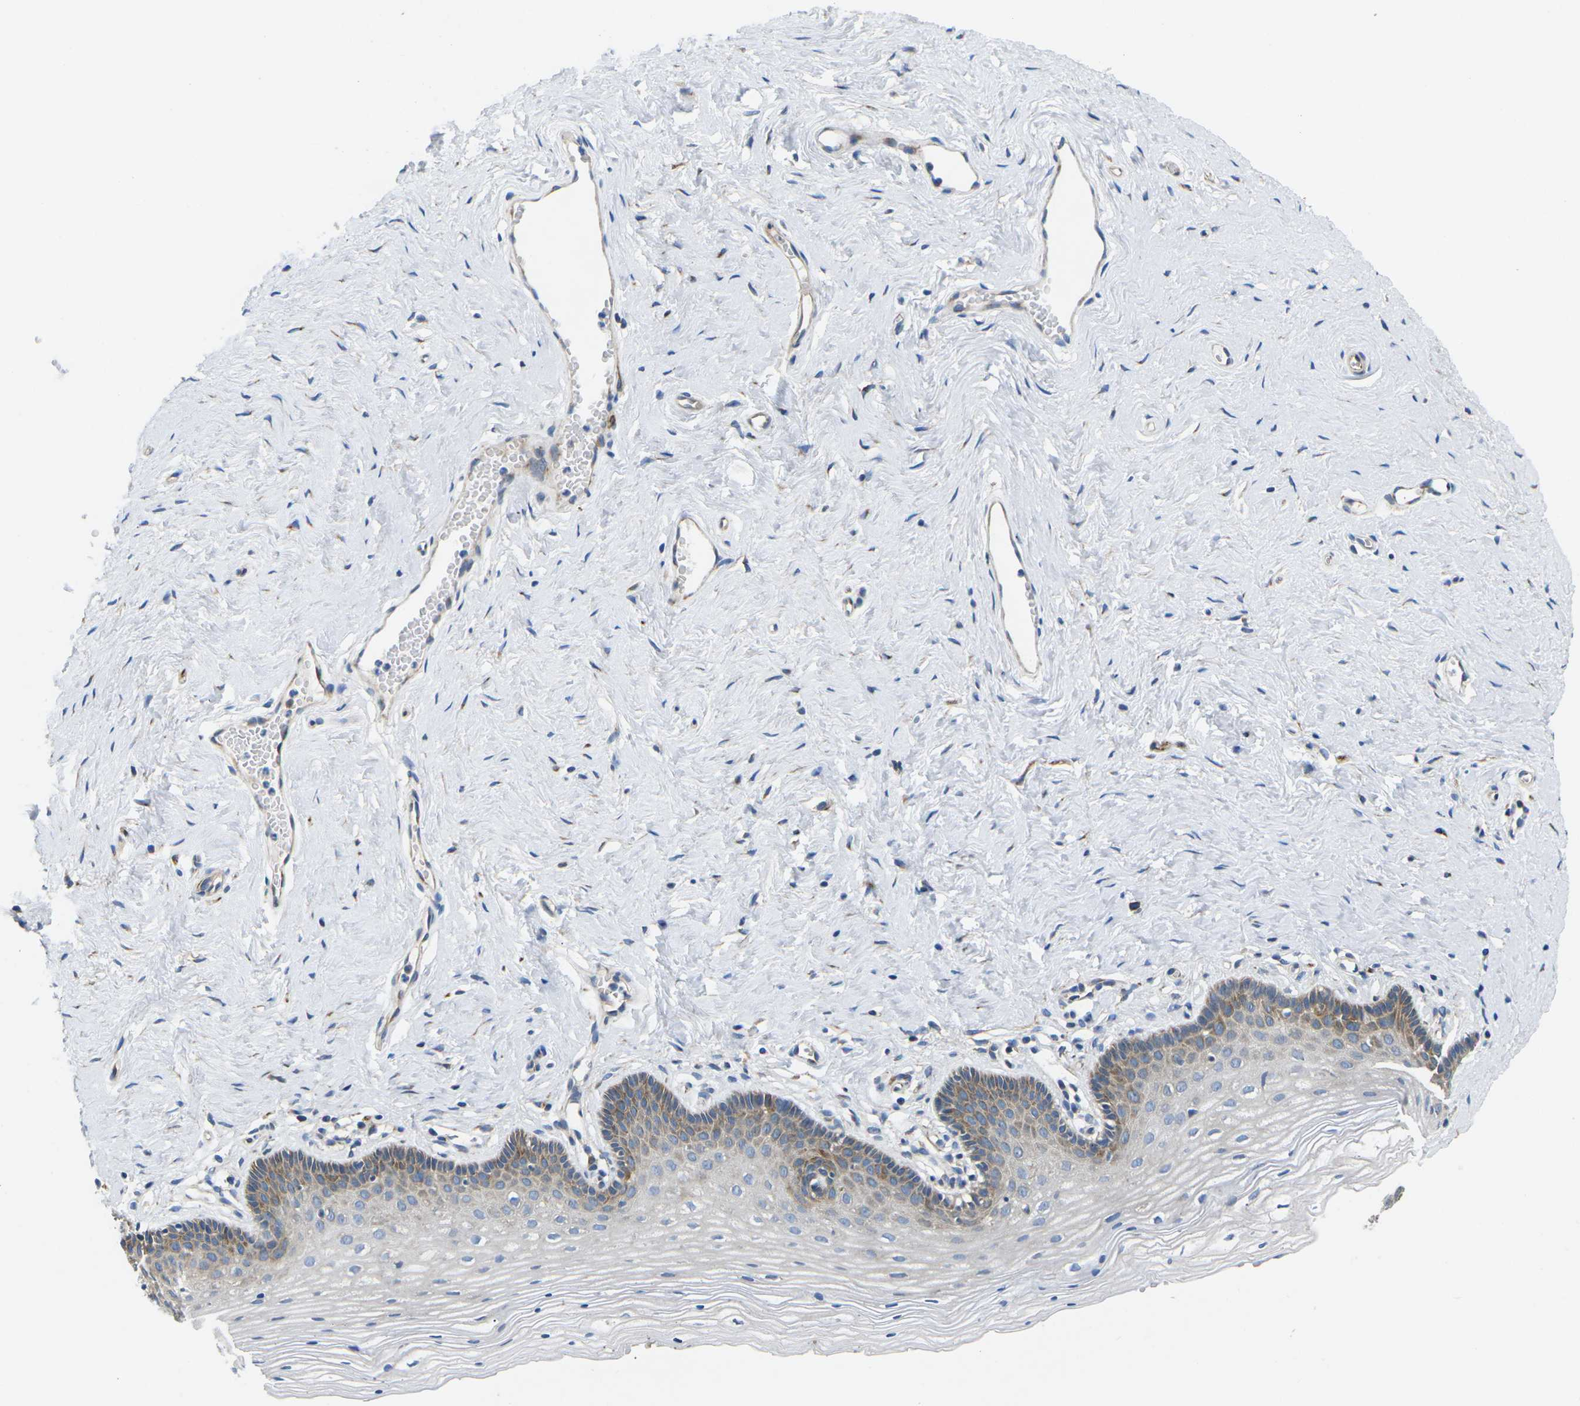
{"staining": {"intensity": "moderate", "quantity": "<25%", "location": "cytoplasmic/membranous"}, "tissue": "vagina", "cell_type": "Squamous epithelial cells", "image_type": "normal", "snomed": [{"axis": "morphology", "description": "Normal tissue, NOS"}, {"axis": "topography", "description": "Vagina"}], "caption": "Vagina stained with IHC exhibits moderate cytoplasmic/membranous staining in about <25% of squamous epithelial cells.", "gene": "TMEFF2", "patient": {"sex": "female", "age": 32}}